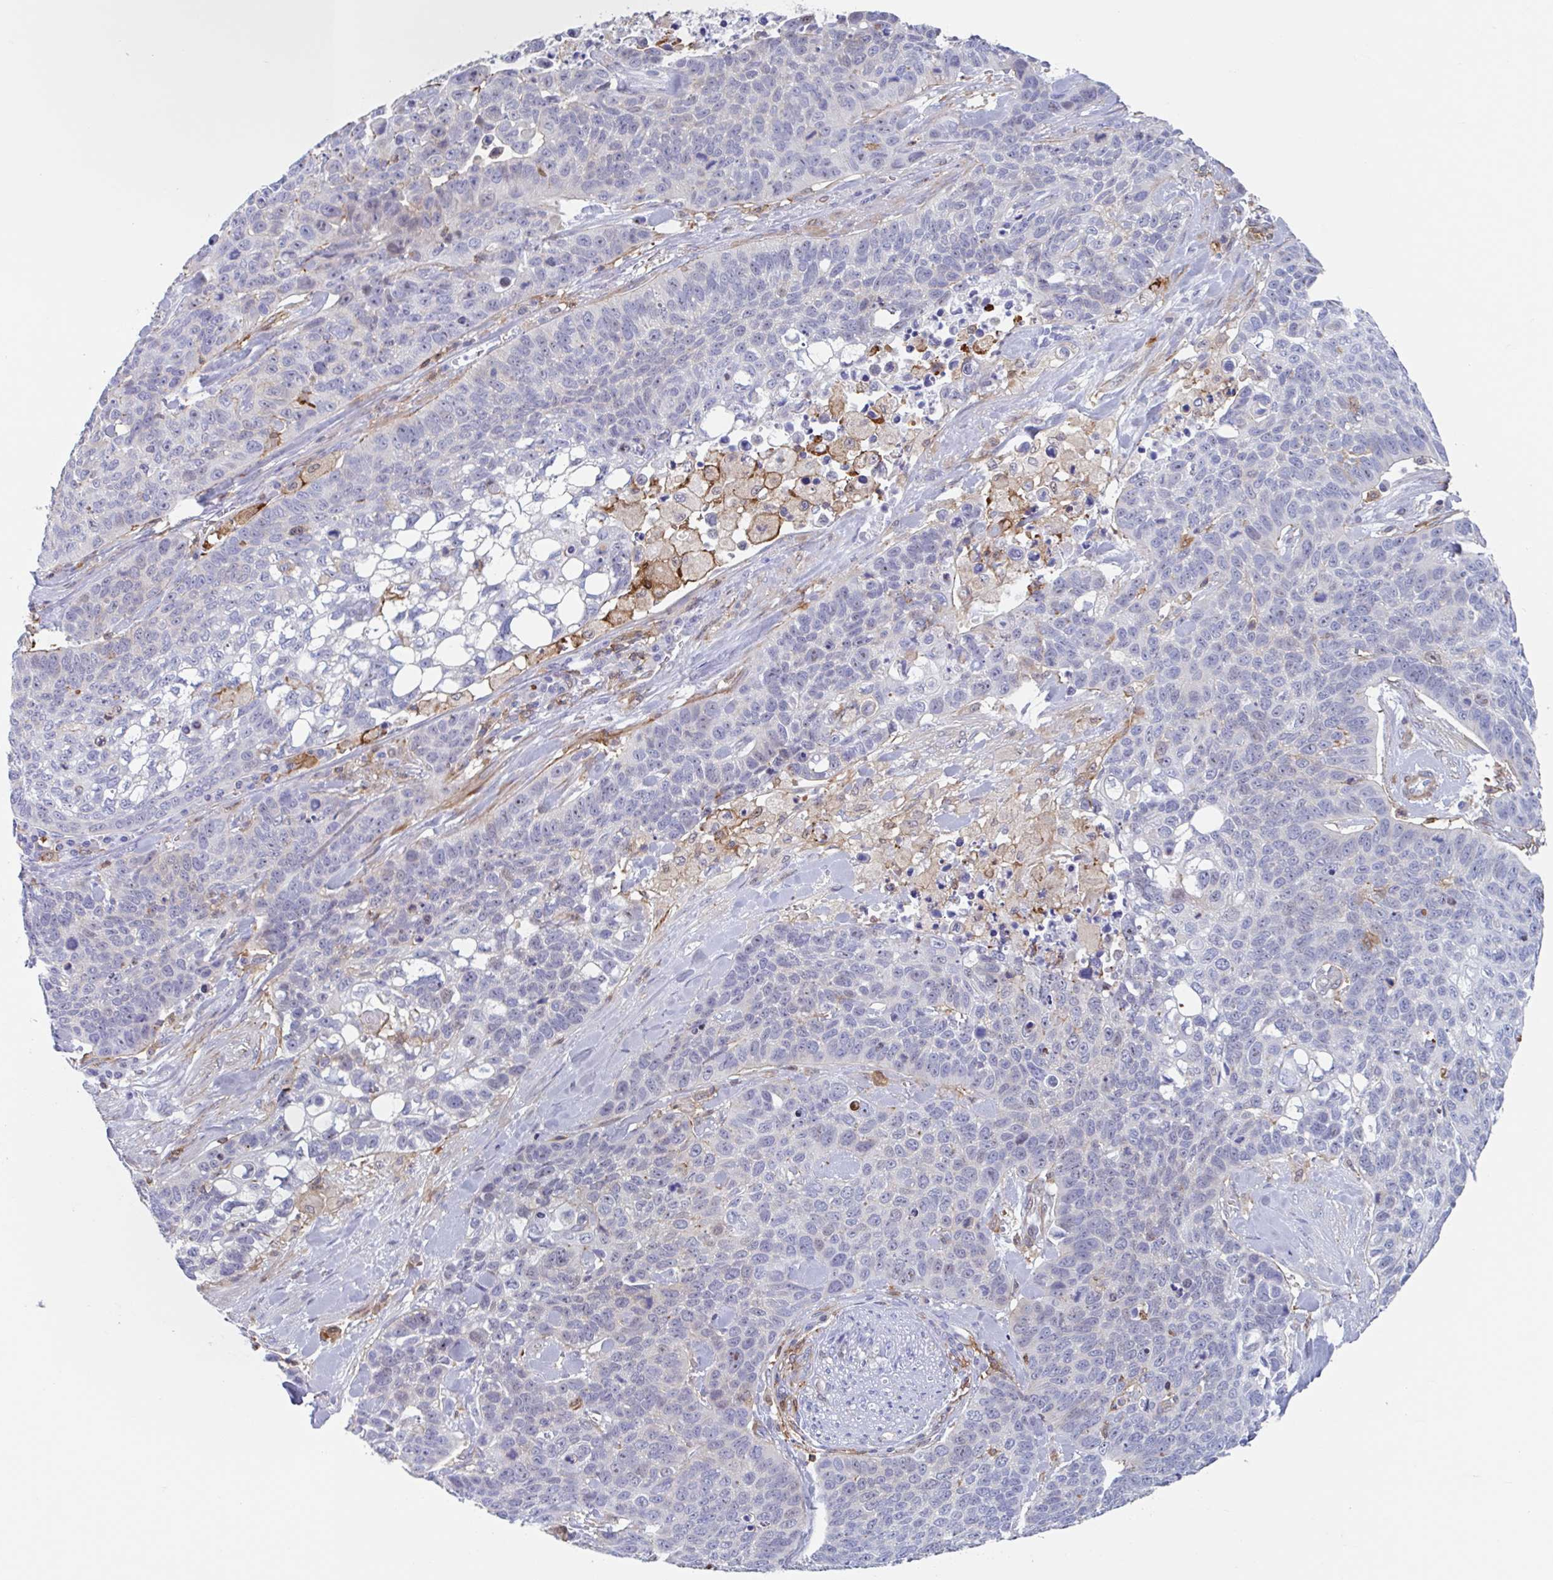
{"staining": {"intensity": "negative", "quantity": "none", "location": "none"}, "tissue": "lung cancer", "cell_type": "Tumor cells", "image_type": "cancer", "snomed": [{"axis": "morphology", "description": "Squamous cell carcinoma, NOS"}, {"axis": "topography", "description": "Lung"}], "caption": "A high-resolution histopathology image shows immunohistochemistry staining of lung cancer, which reveals no significant positivity in tumor cells.", "gene": "EFHD1", "patient": {"sex": "male", "age": 62}}